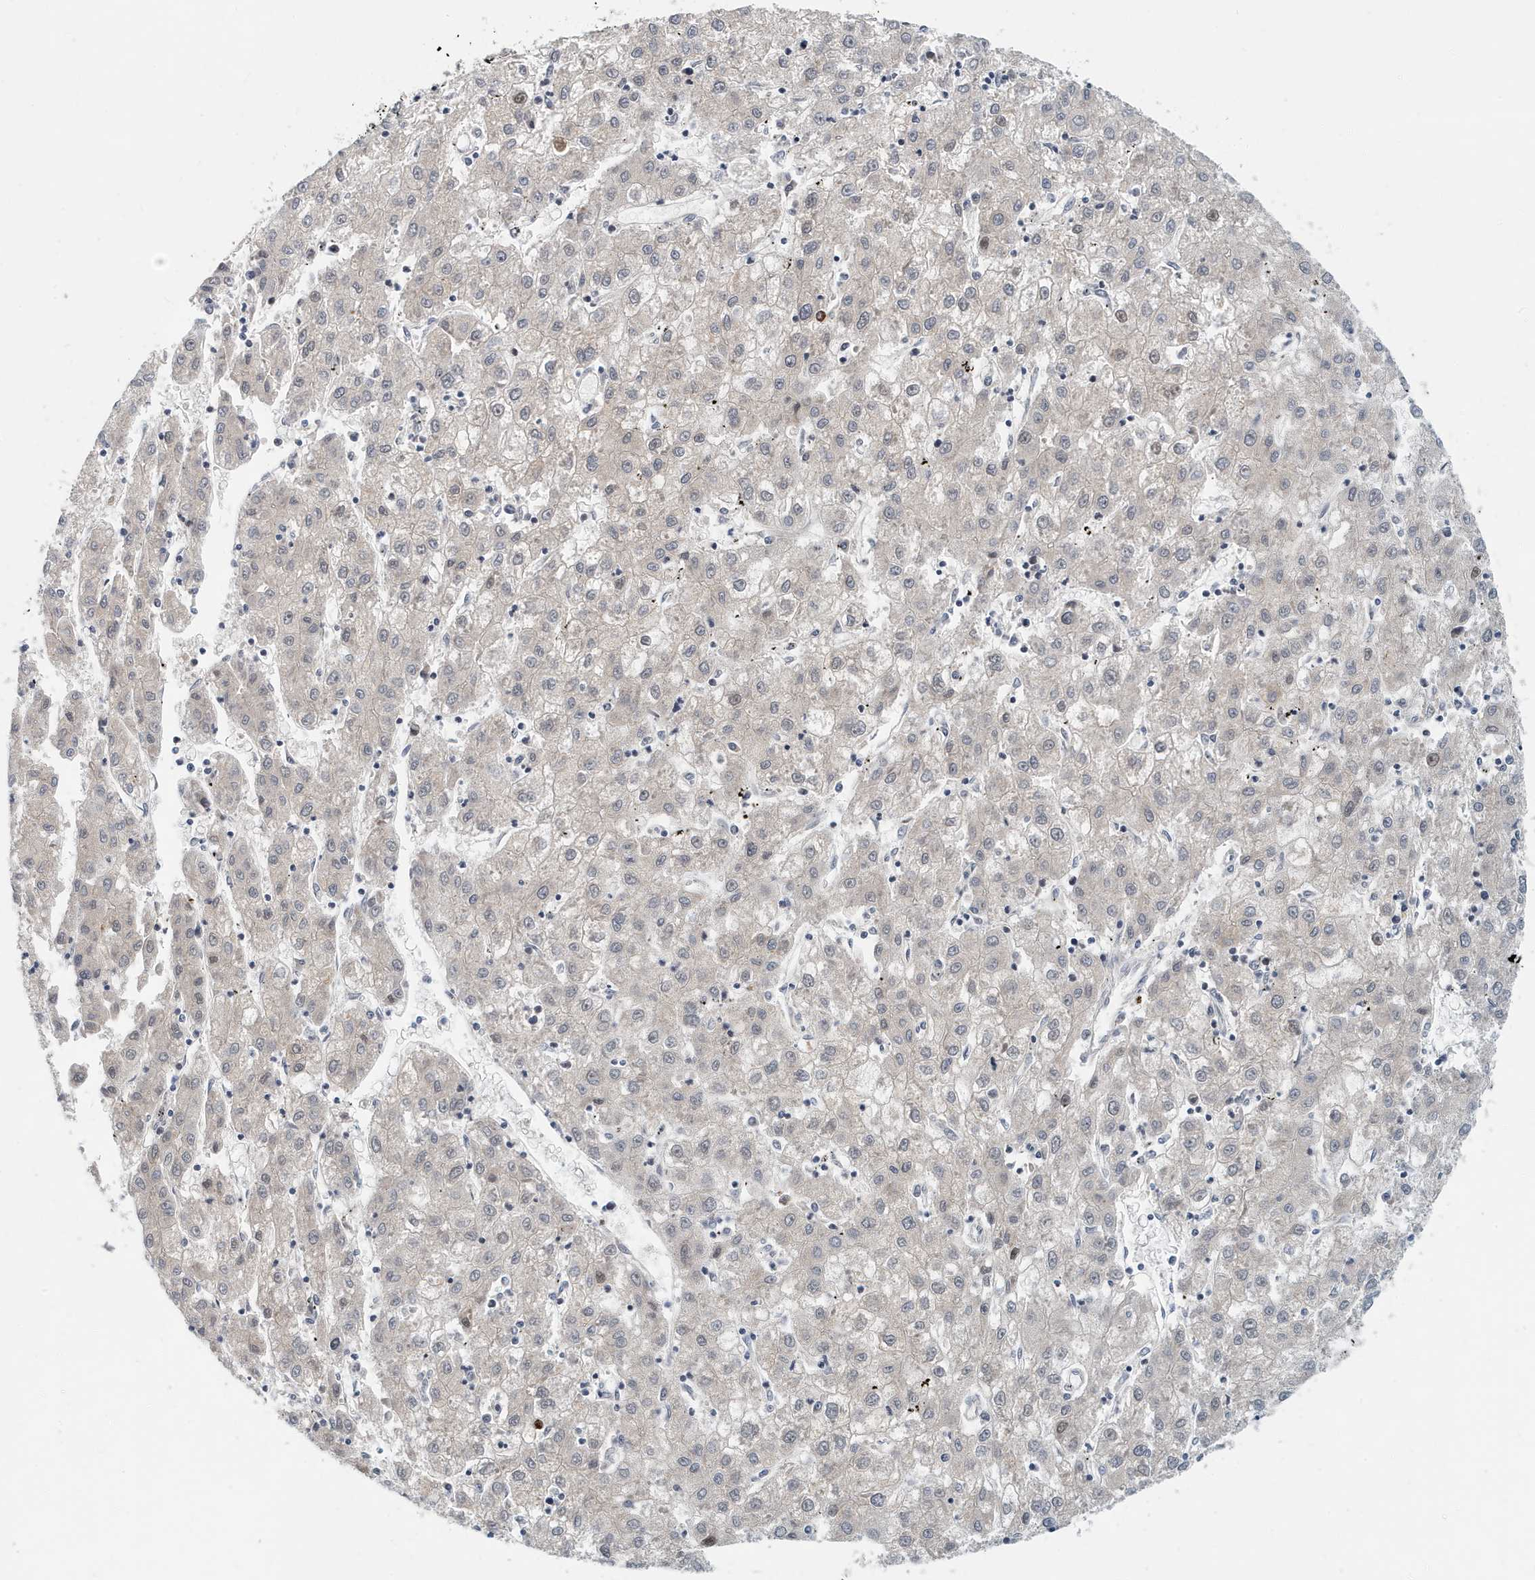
{"staining": {"intensity": "weak", "quantity": "<25%", "location": "nuclear"}, "tissue": "liver cancer", "cell_type": "Tumor cells", "image_type": "cancer", "snomed": [{"axis": "morphology", "description": "Carcinoma, Hepatocellular, NOS"}, {"axis": "topography", "description": "Liver"}], "caption": "Immunohistochemistry micrograph of neoplastic tissue: liver cancer (hepatocellular carcinoma) stained with DAB displays no significant protein positivity in tumor cells.", "gene": "KIF15", "patient": {"sex": "male", "age": 72}}